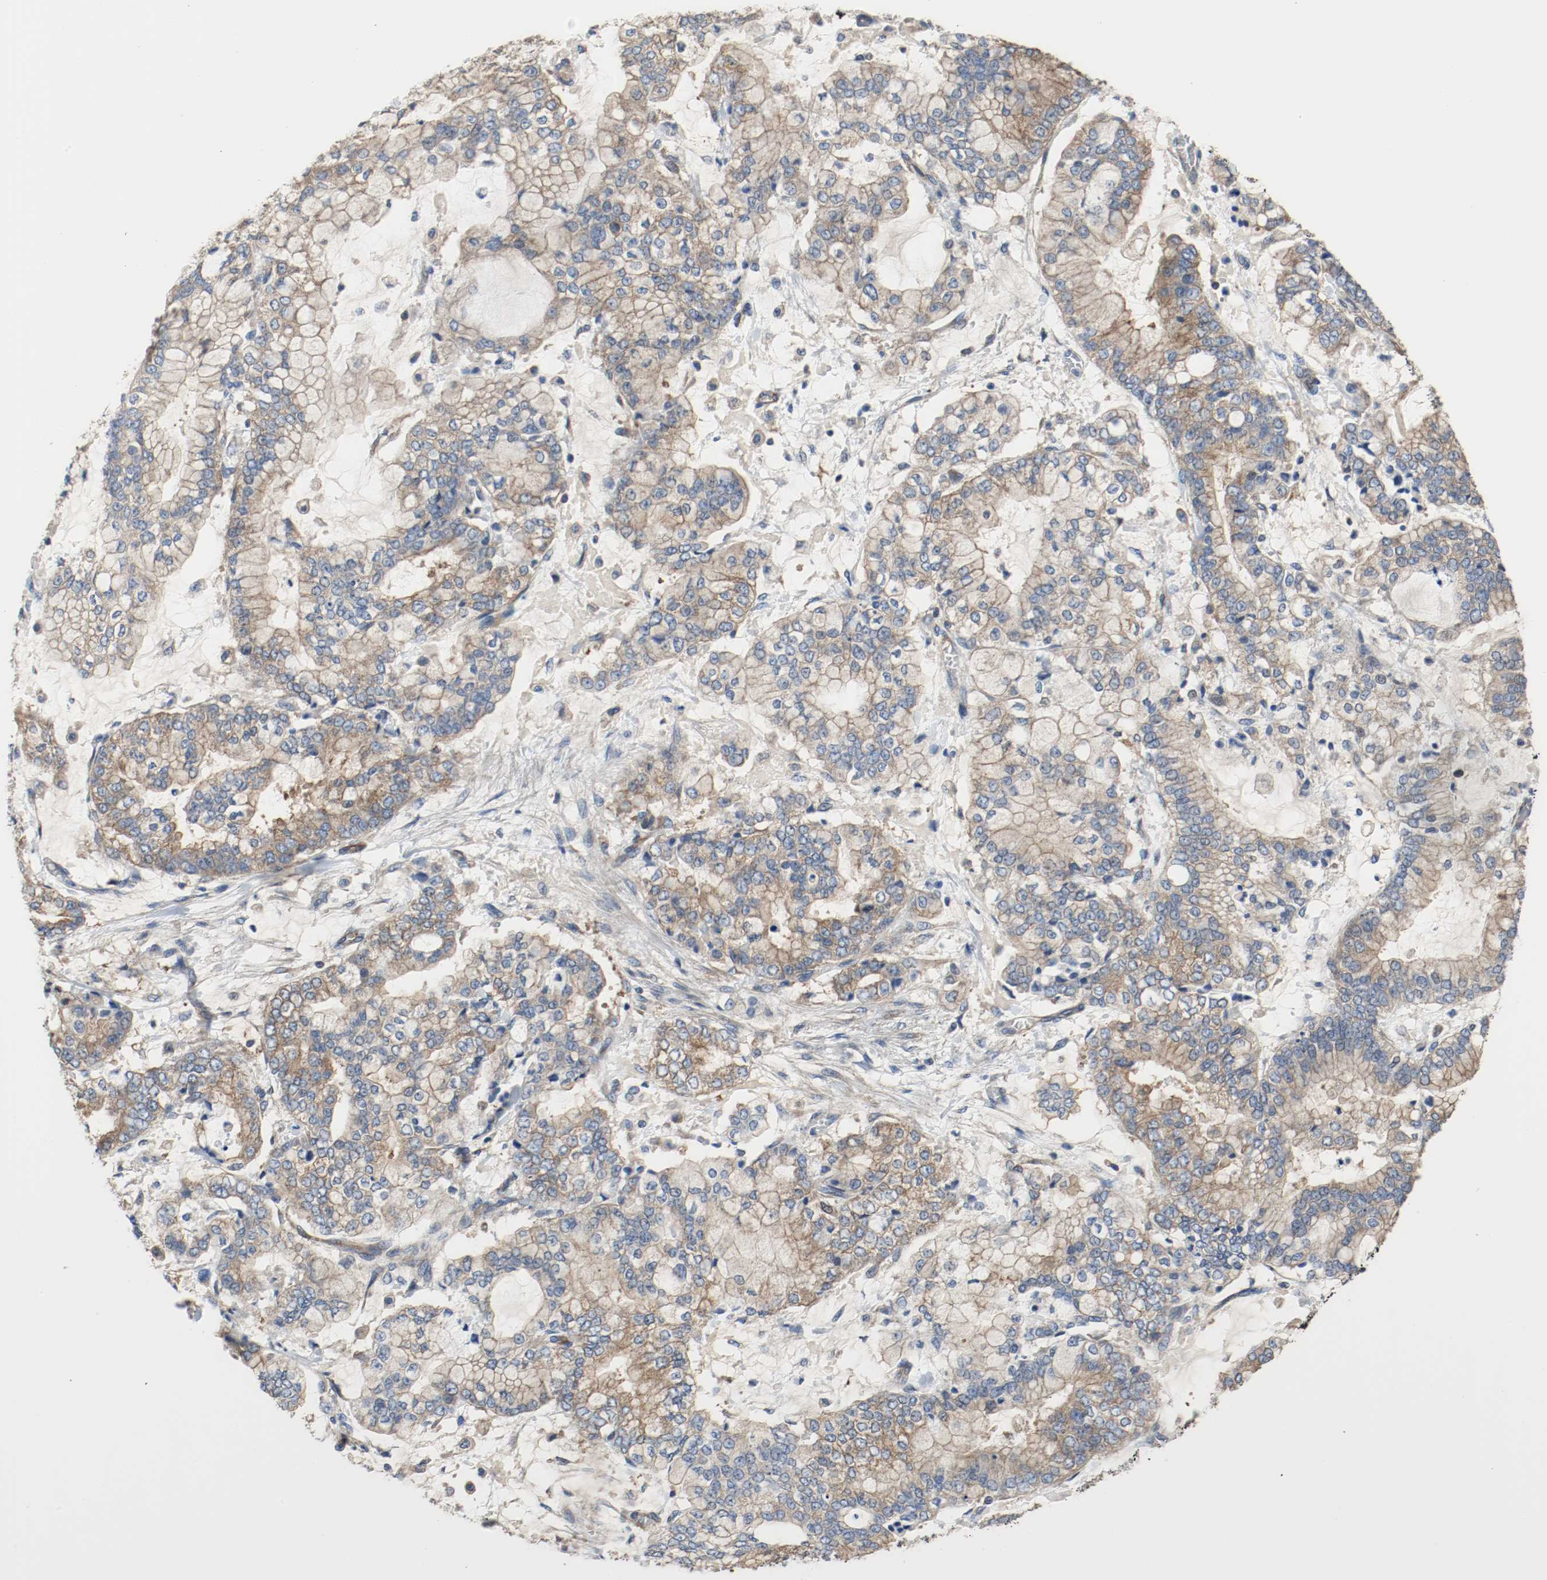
{"staining": {"intensity": "moderate", "quantity": ">75%", "location": "cytoplasmic/membranous"}, "tissue": "stomach cancer", "cell_type": "Tumor cells", "image_type": "cancer", "snomed": [{"axis": "morphology", "description": "Normal tissue, NOS"}, {"axis": "morphology", "description": "Adenocarcinoma, NOS"}, {"axis": "topography", "description": "Stomach, upper"}, {"axis": "topography", "description": "Stomach"}], "caption": "Protein expression analysis of human stomach cancer (adenocarcinoma) reveals moderate cytoplasmic/membranous expression in about >75% of tumor cells.", "gene": "TUBA3D", "patient": {"sex": "male", "age": 76}}